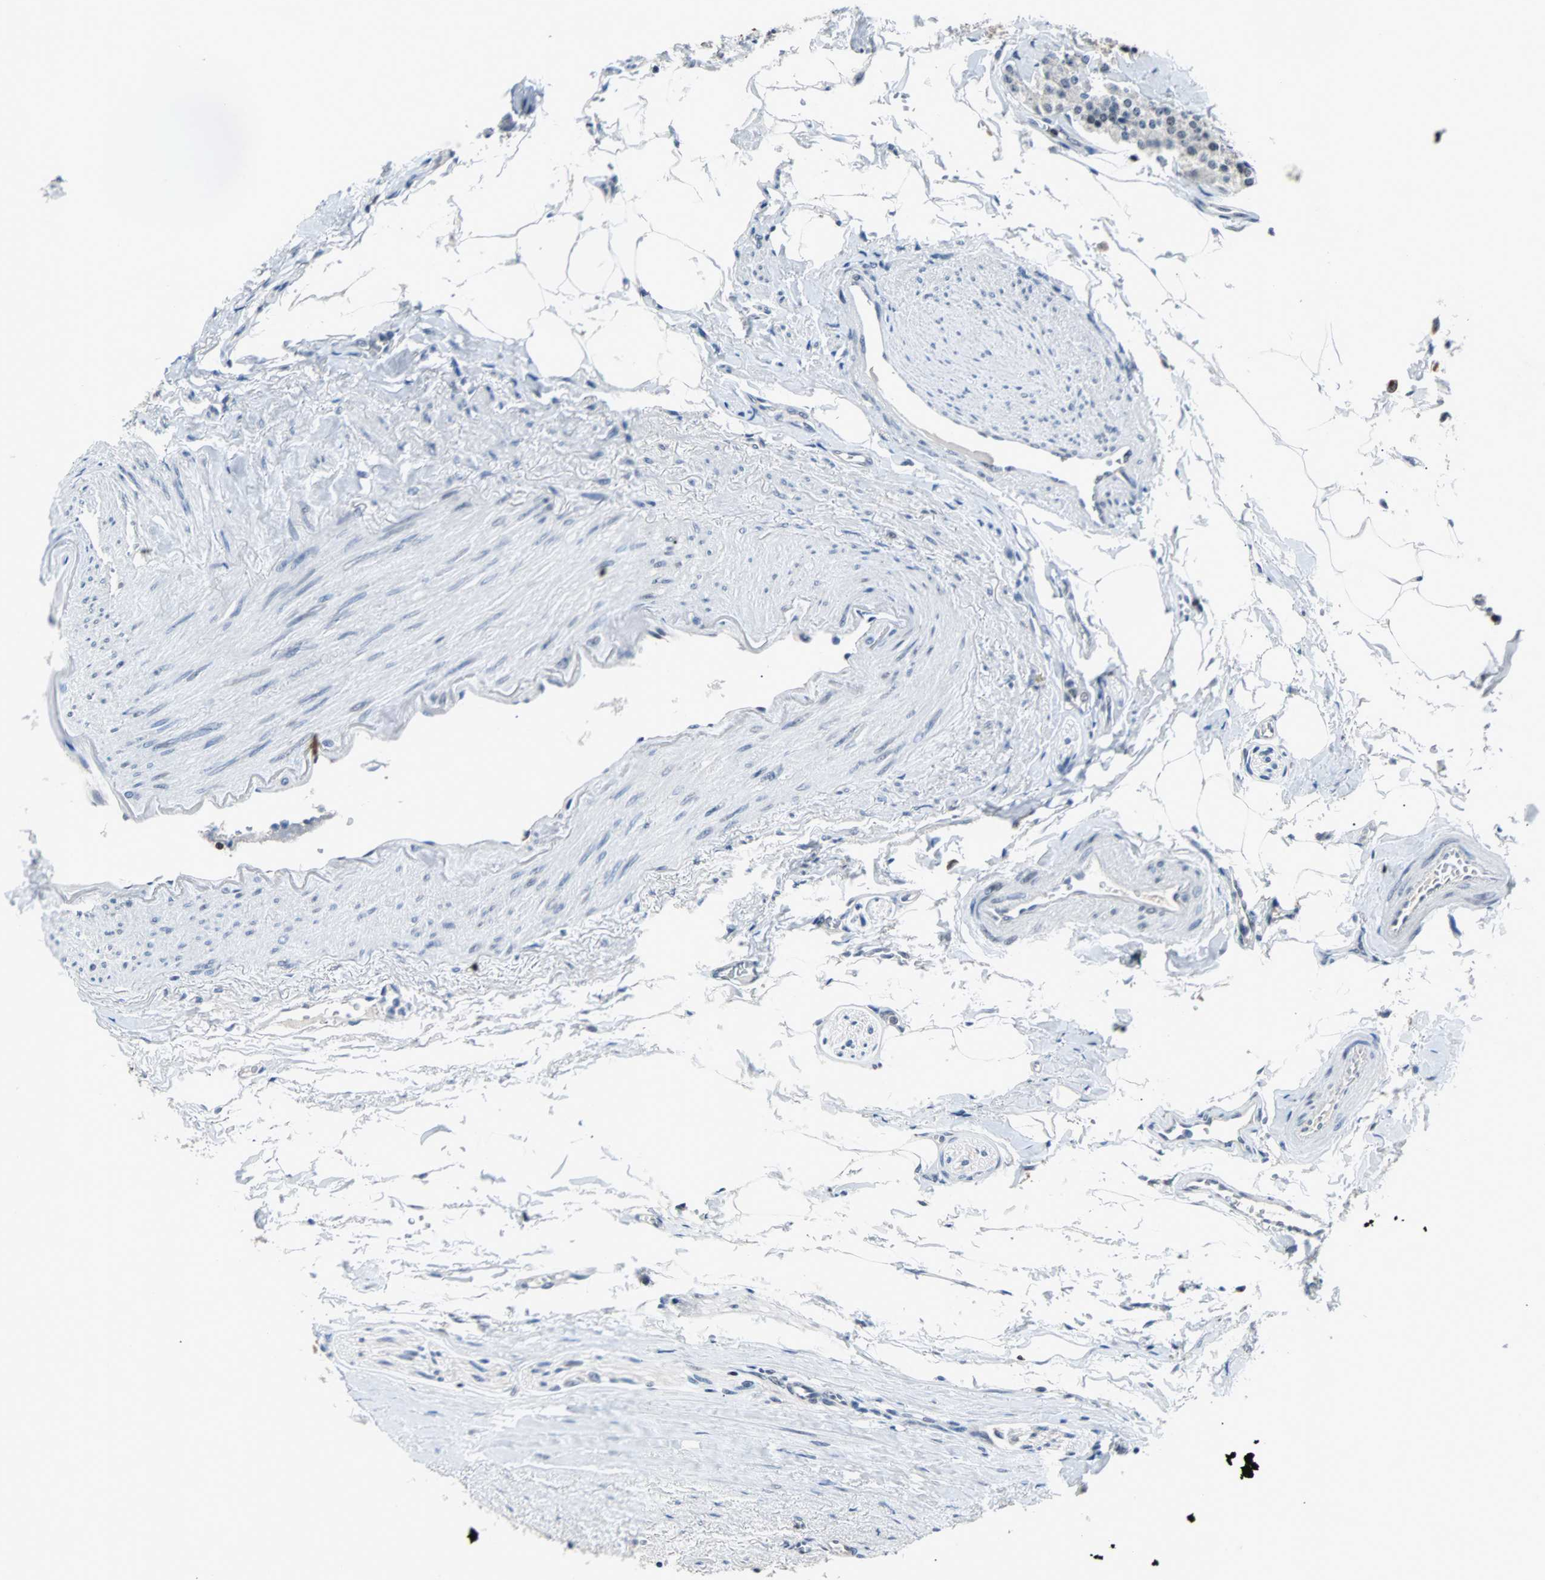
{"staining": {"intensity": "negative", "quantity": "none", "location": "none"}, "tissue": "carcinoid", "cell_type": "Tumor cells", "image_type": "cancer", "snomed": [{"axis": "morphology", "description": "Carcinoid, malignant, NOS"}, {"axis": "topography", "description": "Colon"}], "caption": "This is a micrograph of IHC staining of carcinoid, which shows no expression in tumor cells.", "gene": "USP28", "patient": {"sex": "female", "age": 61}}